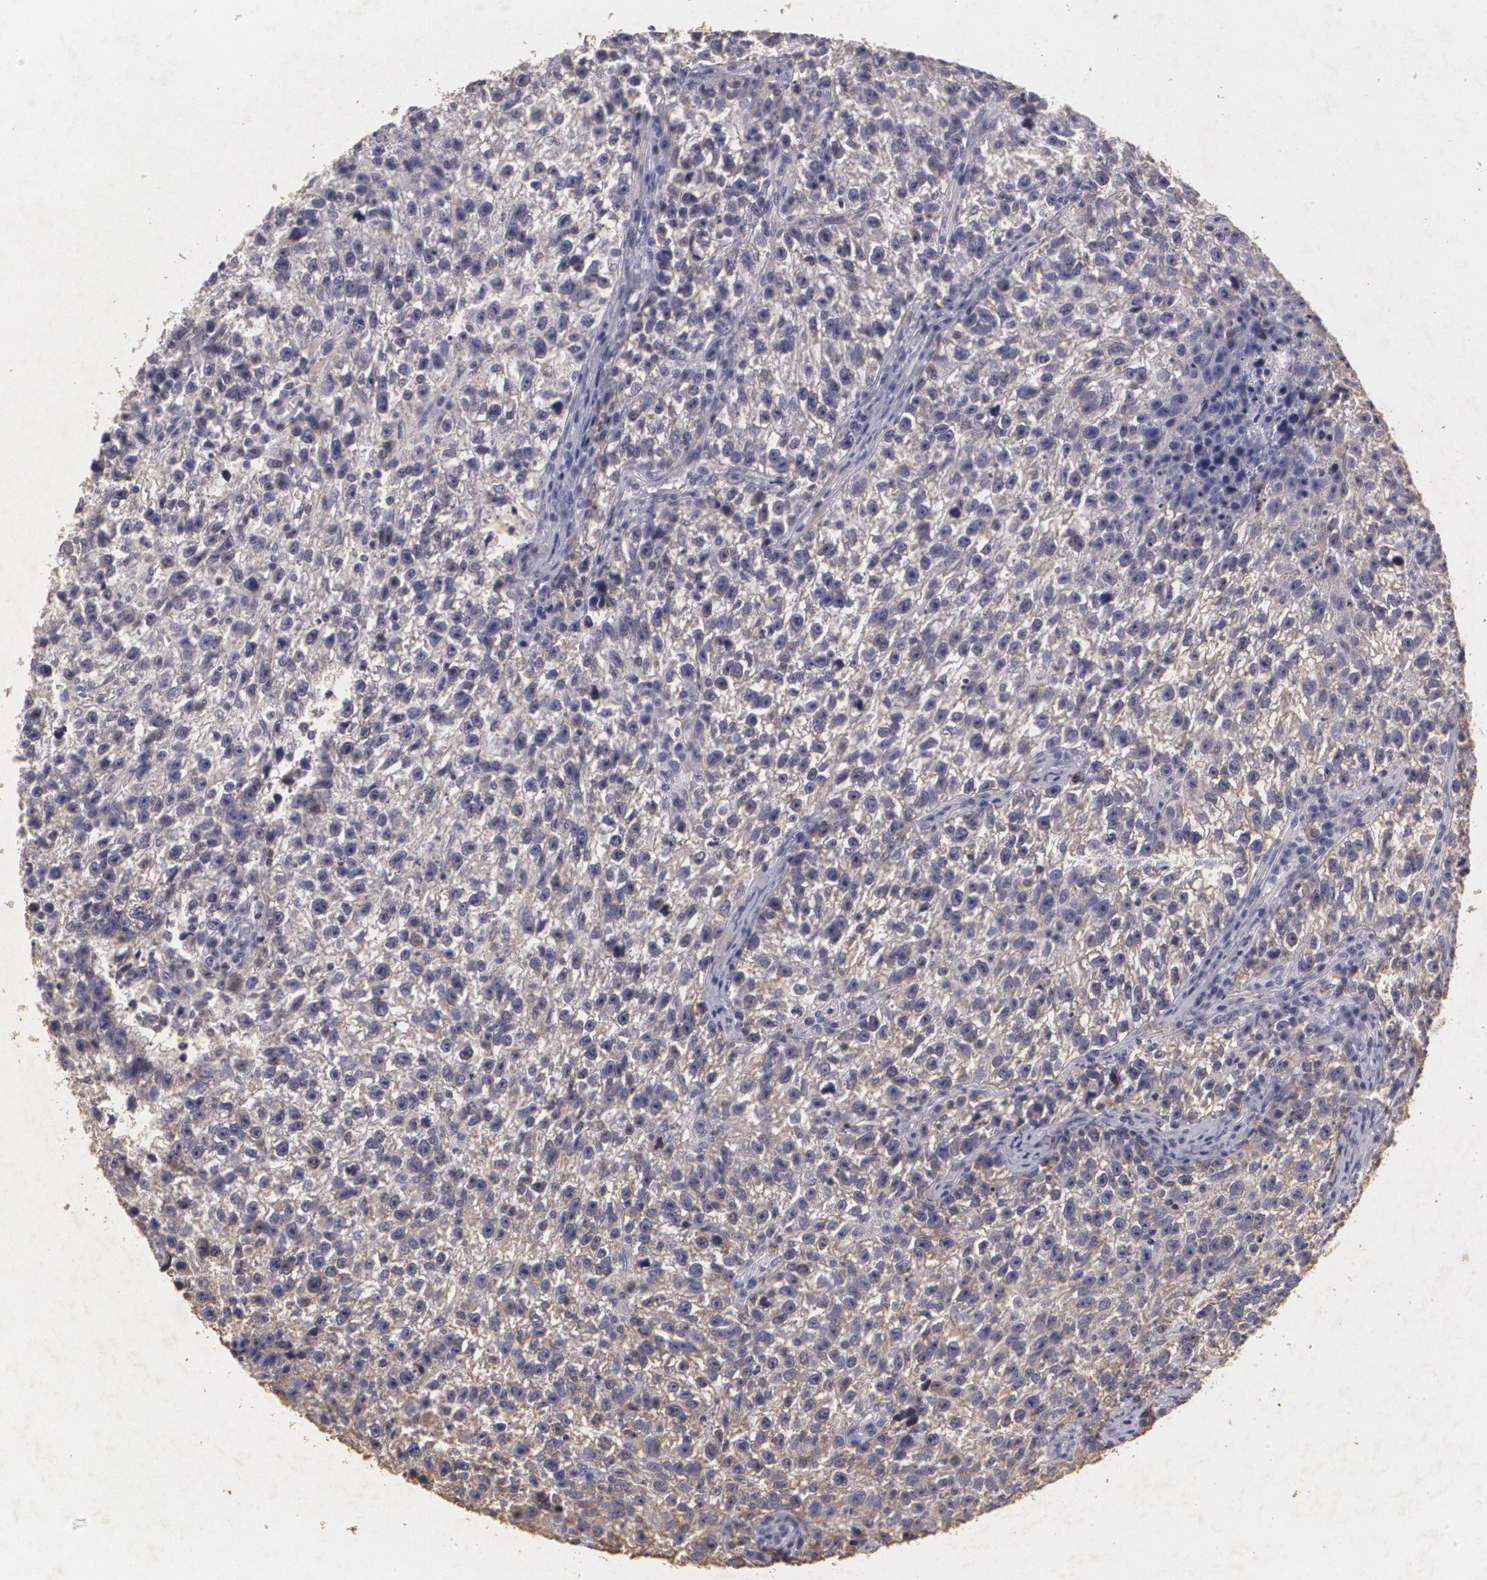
{"staining": {"intensity": "weak", "quantity": ">75%", "location": "cytoplasmic/membranous"}, "tissue": "testis cancer", "cell_type": "Tumor cells", "image_type": "cancer", "snomed": [{"axis": "morphology", "description": "Seminoma, NOS"}, {"axis": "topography", "description": "Testis"}], "caption": "Protein expression analysis of human testis cancer reveals weak cytoplasmic/membranous staining in approximately >75% of tumor cells. (IHC, brightfield microscopy, high magnification).", "gene": "KCNA4", "patient": {"sex": "male", "age": 38}}